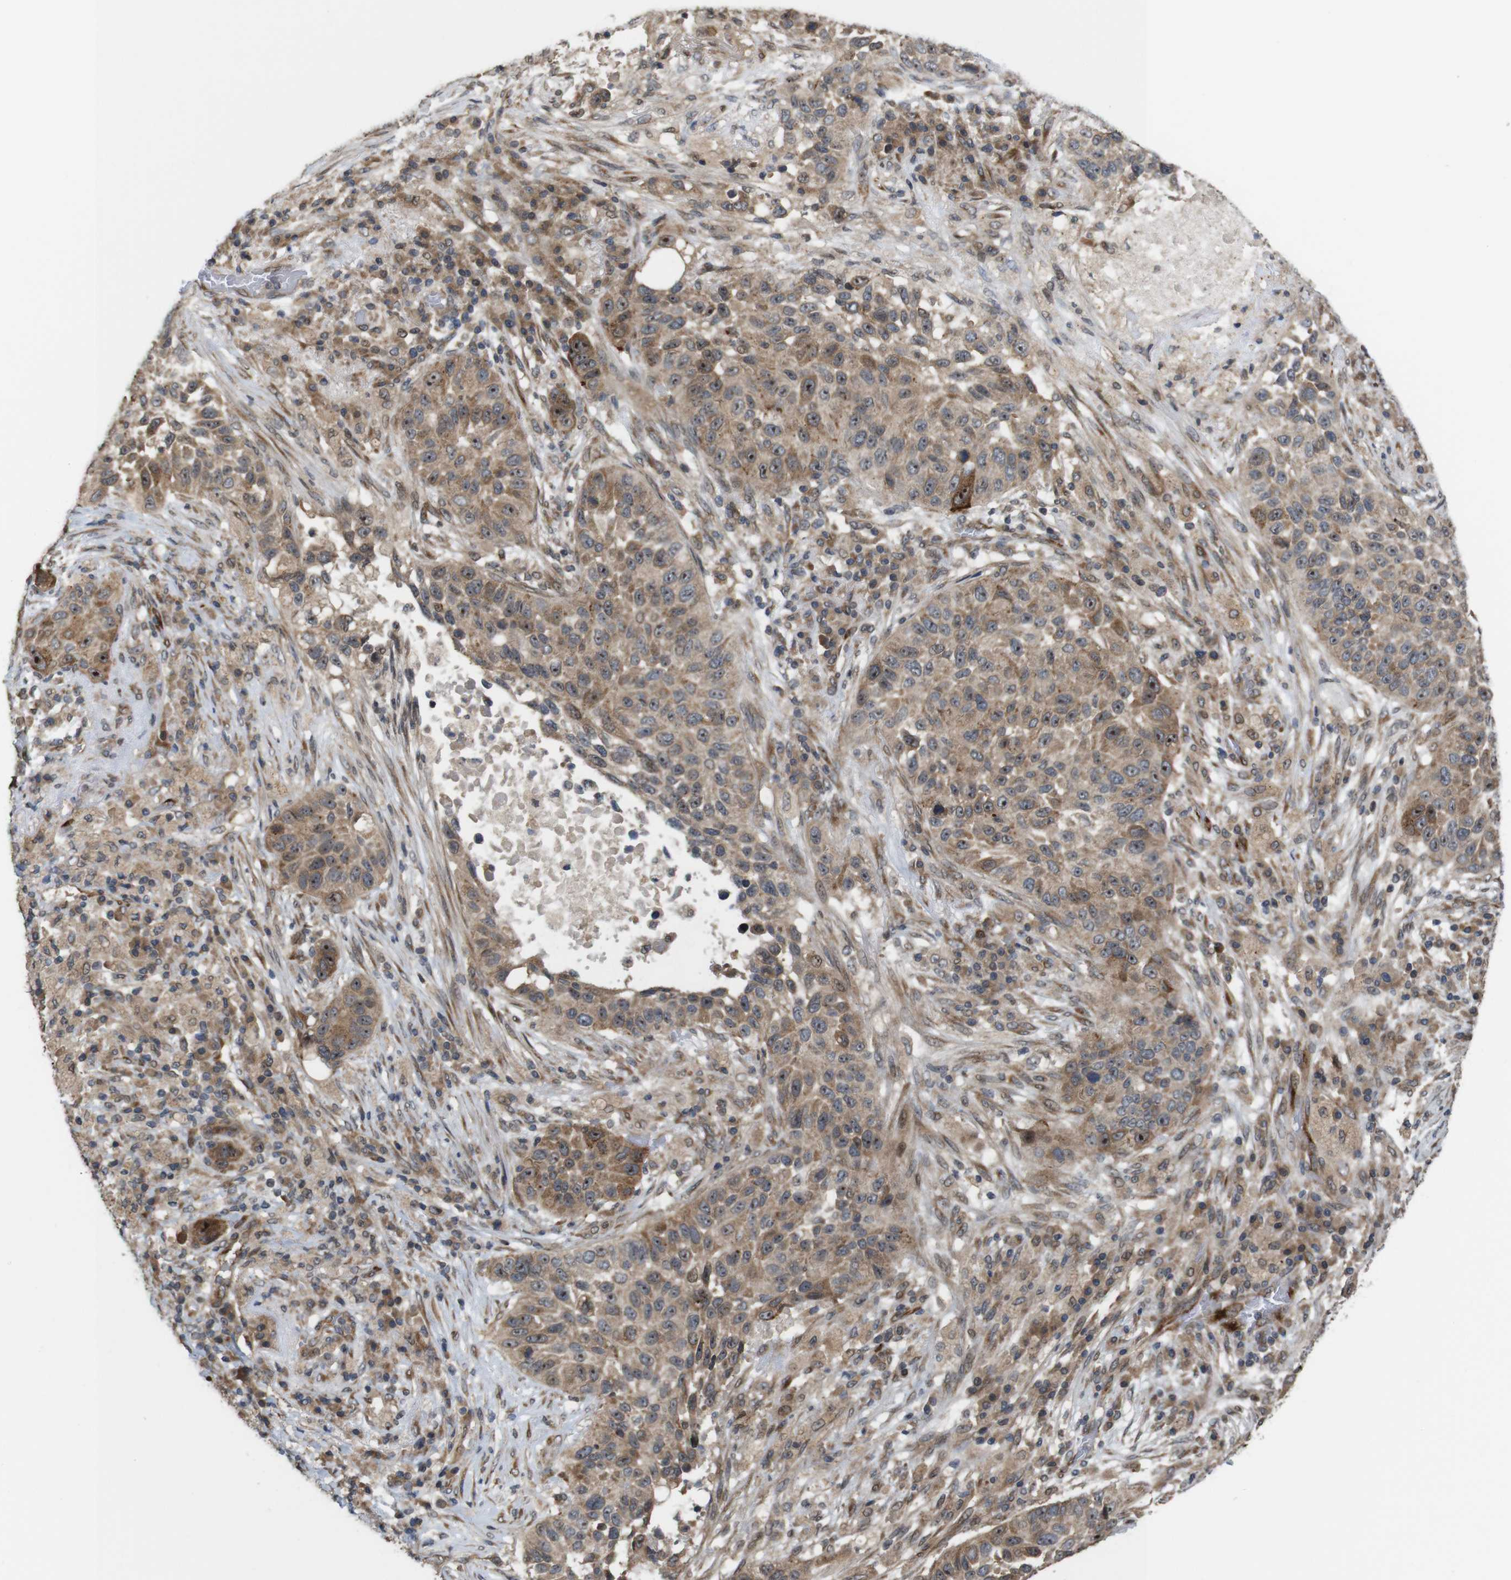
{"staining": {"intensity": "moderate", "quantity": ">75%", "location": "cytoplasmic/membranous,nuclear"}, "tissue": "lung cancer", "cell_type": "Tumor cells", "image_type": "cancer", "snomed": [{"axis": "morphology", "description": "Squamous cell carcinoma, NOS"}, {"axis": "topography", "description": "Lung"}], "caption": "There is medium levels of moderate cytoplasmic/membranous and nuclear positivity in tumor cells of lung cancer, as demonstrated by immunohistochemical staining (brown color).", "gene": "EFCAB14", "patient": {"sex": "male", "age": 57}}